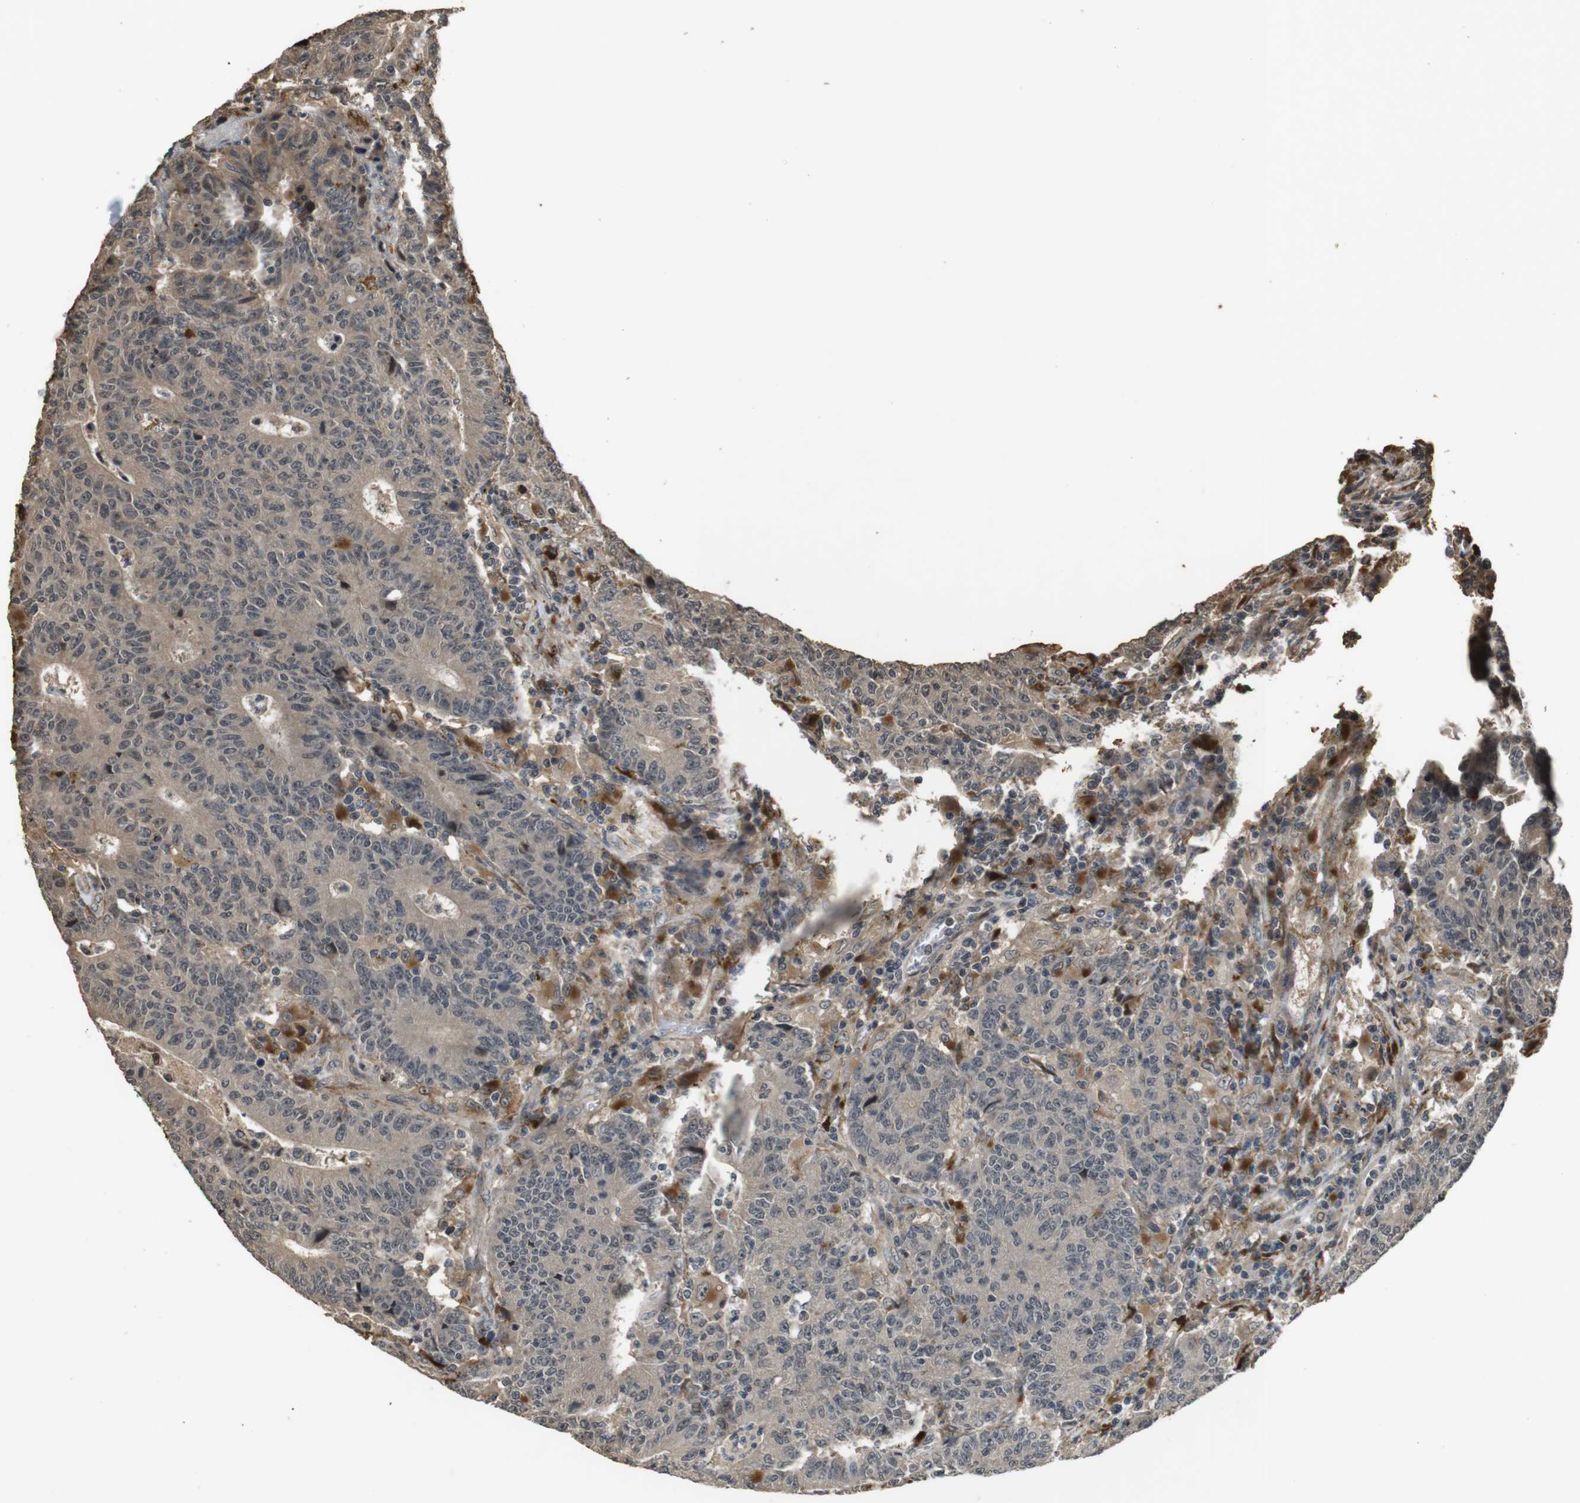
{"staining": {"intensity": "weak", "quantity": ">75%", "location": "cytoplasmic/membranous"}, "tissue": "colorectal cancer", "cell_type": "Tumor cells", "image_type": "cancer", "snomed": [{"axis": "morphology", "description": "Normal tissue, NOS"}, {"axis": "morphology", "description": "Adenocarcinoma, NOS"}, {"axis": "topography", "description": "Colon"}], "caption": "Weak cytoplasmic/membranous protein positivity is present in approximately >75% of tumor cells in colorectal cancer.", "gene": "FZD10", "patient": {"sex": "female", "age": 75}}